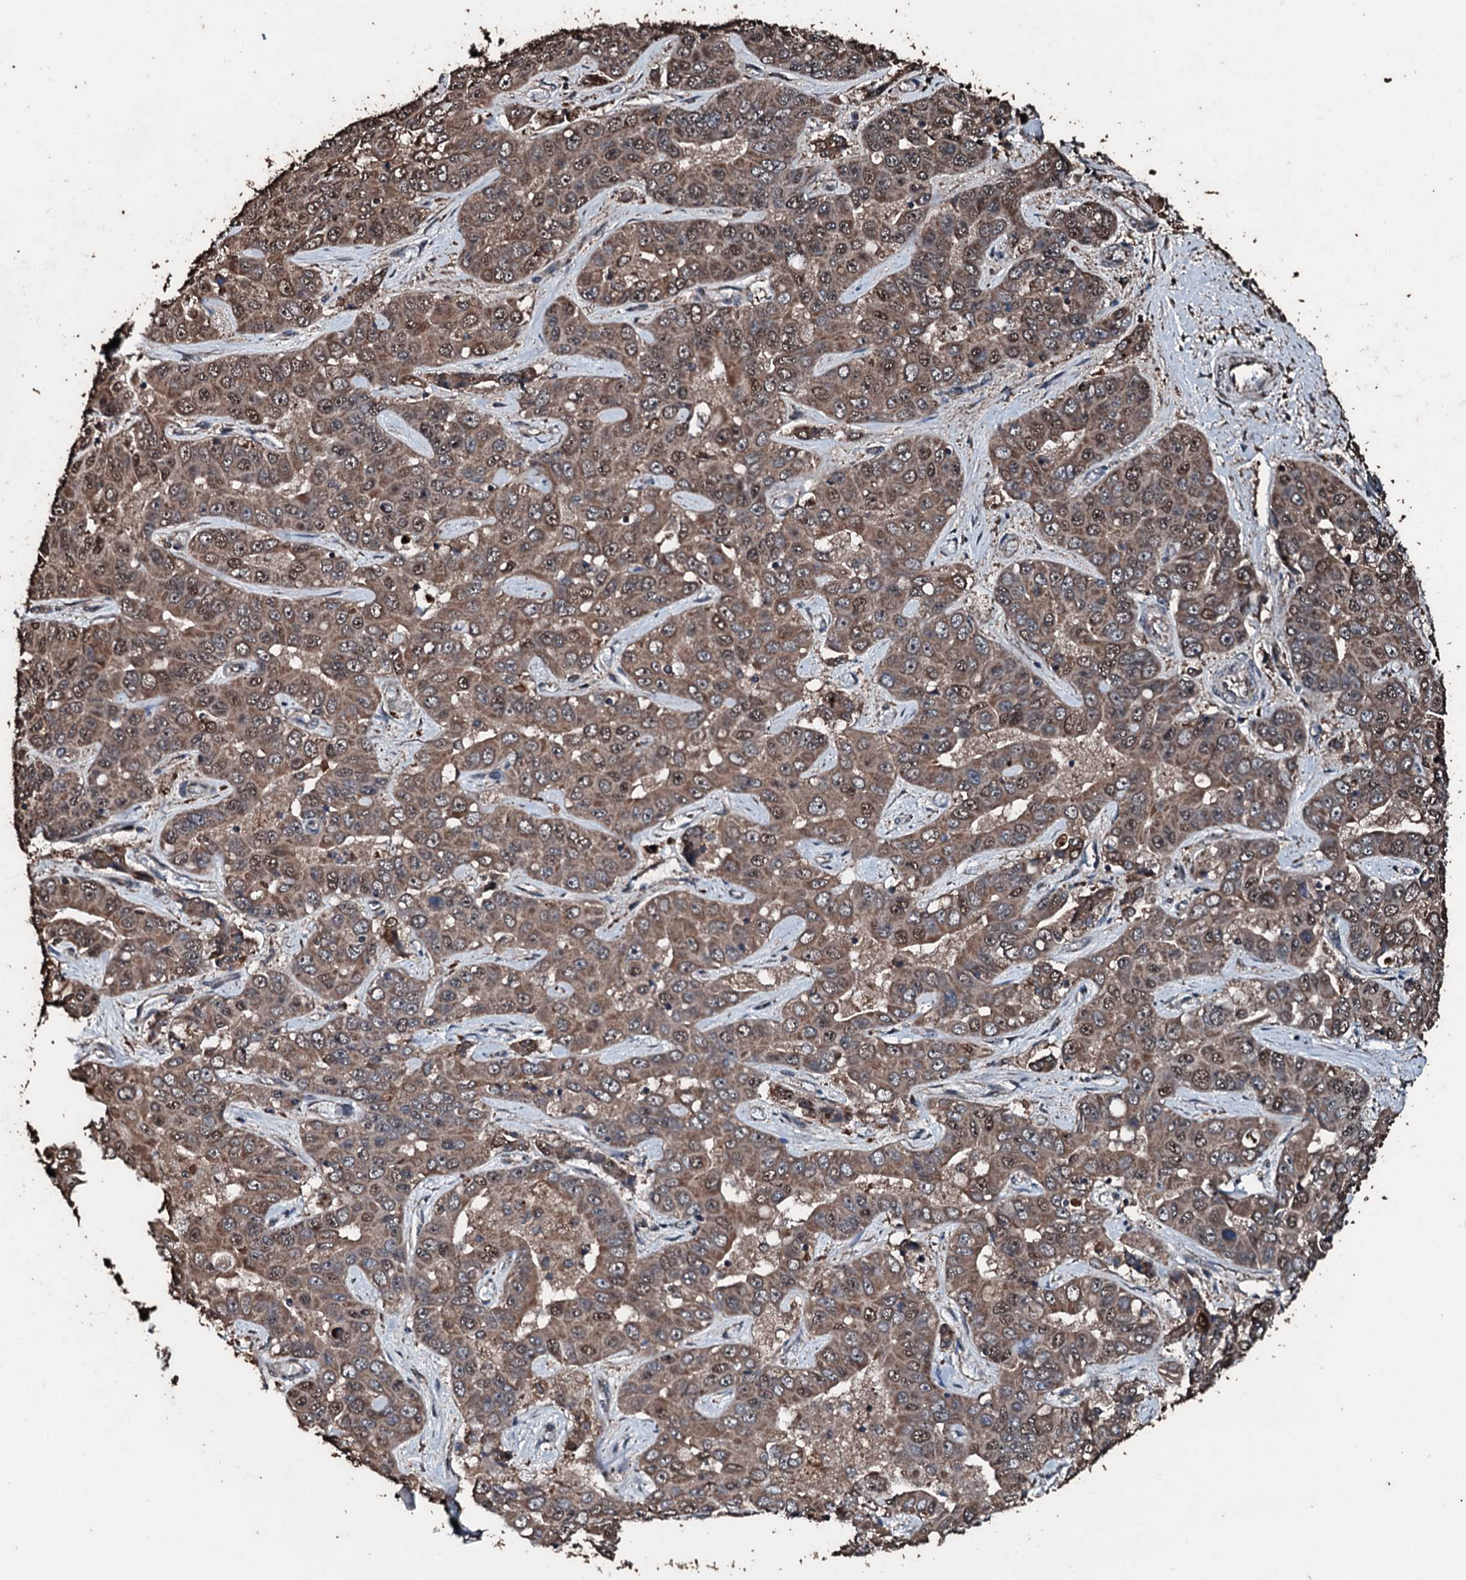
{"staining": {"intensity": "moderate", "quantity": ">75%", "location": "cytoplasmic/membranous"}, "tissue": "liver cancer", "cell_type": "Tumor cells", "image_type": "cancer", "snomed": [{"axis": "morphology", "description": "Cholangiocarcinoma"}, {"axis": "topography", "description": "Liver"}], "caption": "Immunohistochemistry staining of cholangiocarcinoma (liver), which exhibits medium levels of moderate cytoplasmic/membranous positivity in about >75% of tumor cells indicating moderate cytoplasmic/membranous protein staining. The staining was performed using DAB (brown) for protein detection and nuclei were counterstained in hematoxylin (blue).", "gene": "FAAP24", "patient": {"sex": "female", "age": 52}}